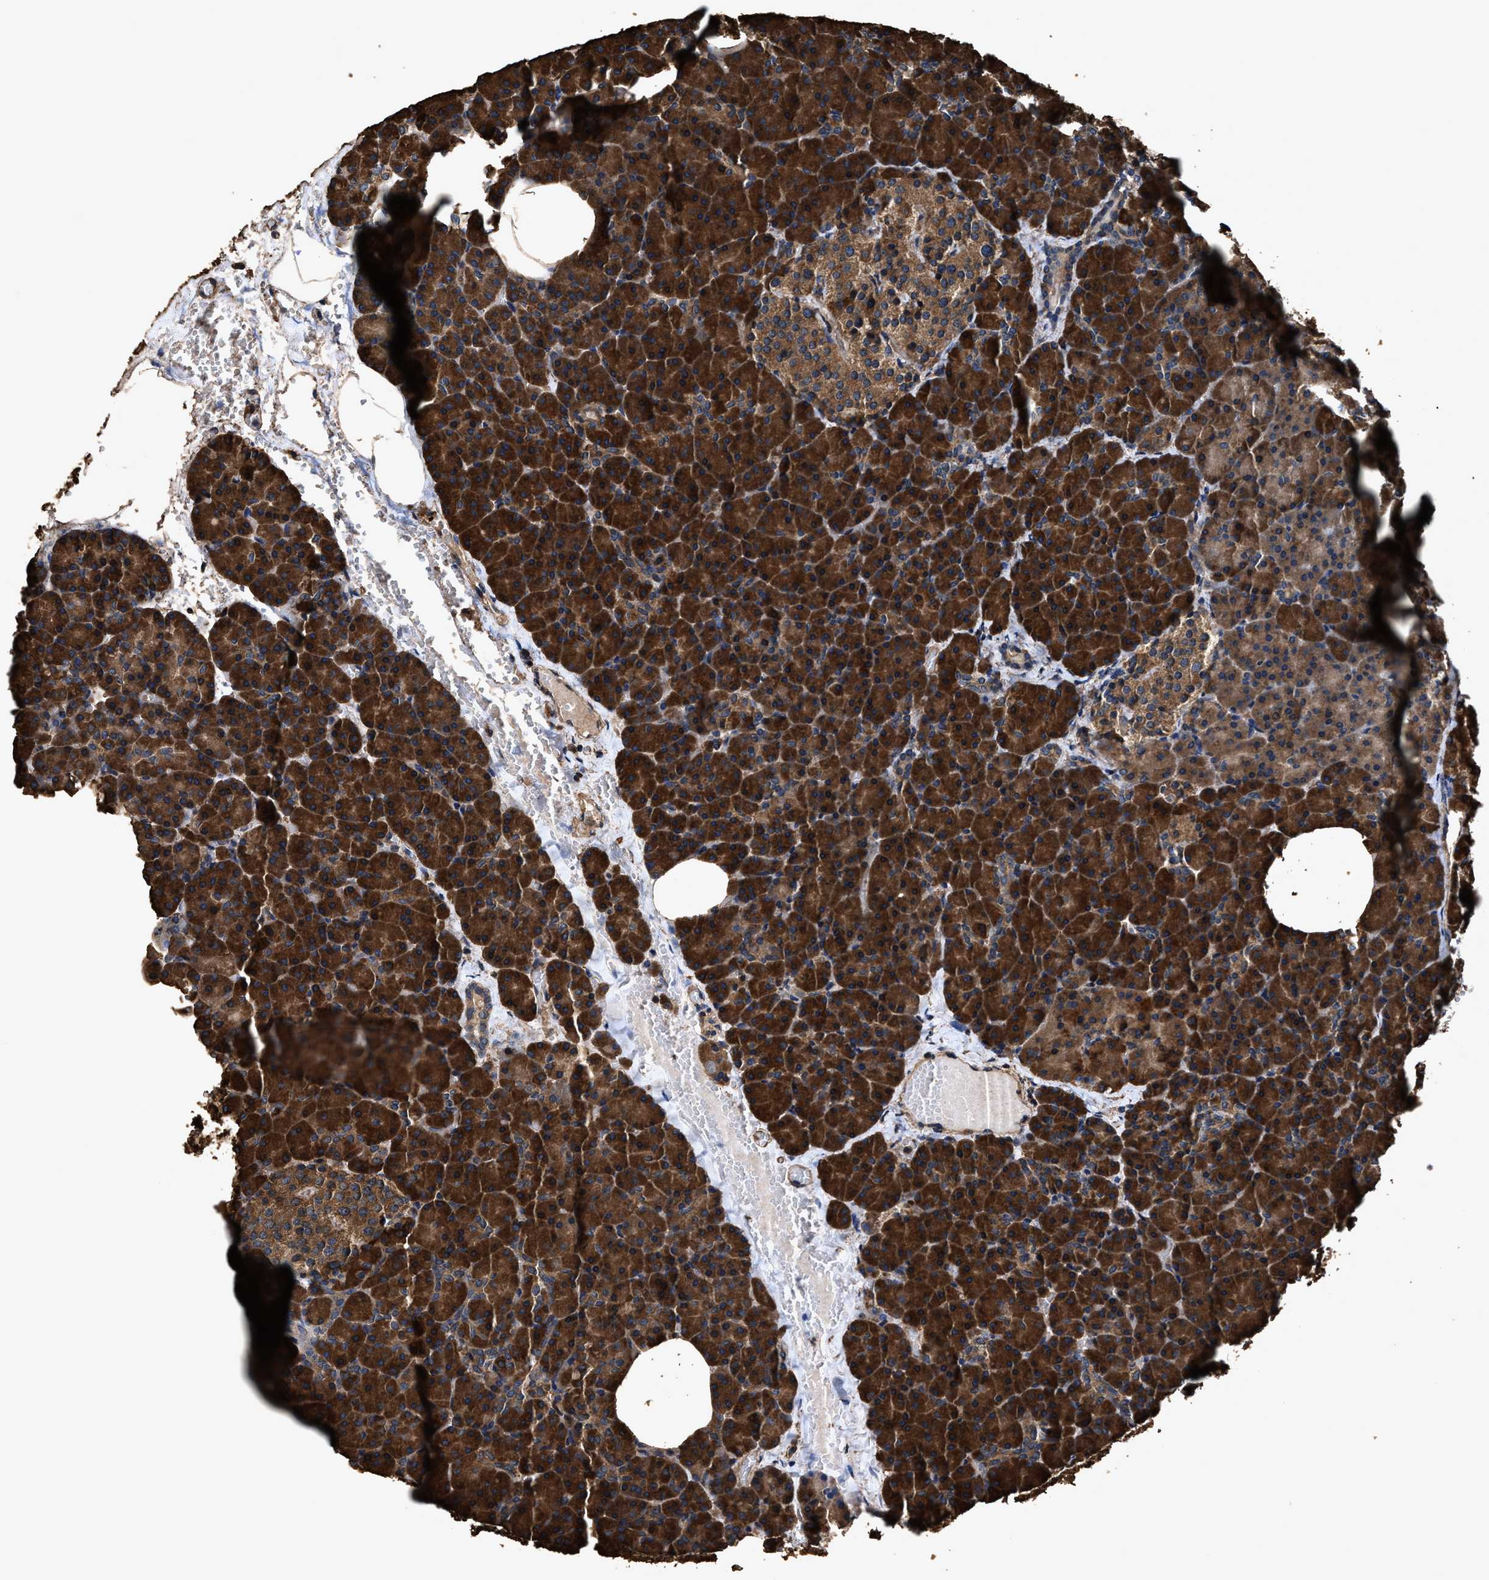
{"staining": {"intensity": "strong", "quantity": ">75%", "location": "cytoplasmic/membranous"}, "tissue": "pancreas", "cell_type": "Exocrine glandular cells", "image_type": "normal", "snomed": [{"axis": "morphology", "description": "Normal tissue, NOS"}, {"axis": "morphology", "description": "Carcinoid, malignant, NOS"}, {"axis": "topography", "description": "Pancreas"}], "caption": "Protein staining displays strong cytoplasmic/membranous expression in about >75% of exocrine glandular cells in benign pancreas. Using DAB (brown) and hematoxylin (blue) stains, captured at high magnification using brightfield microscopy.", "gene": "ZMYND19", "patient": {"sex": "female", "age": 35}}